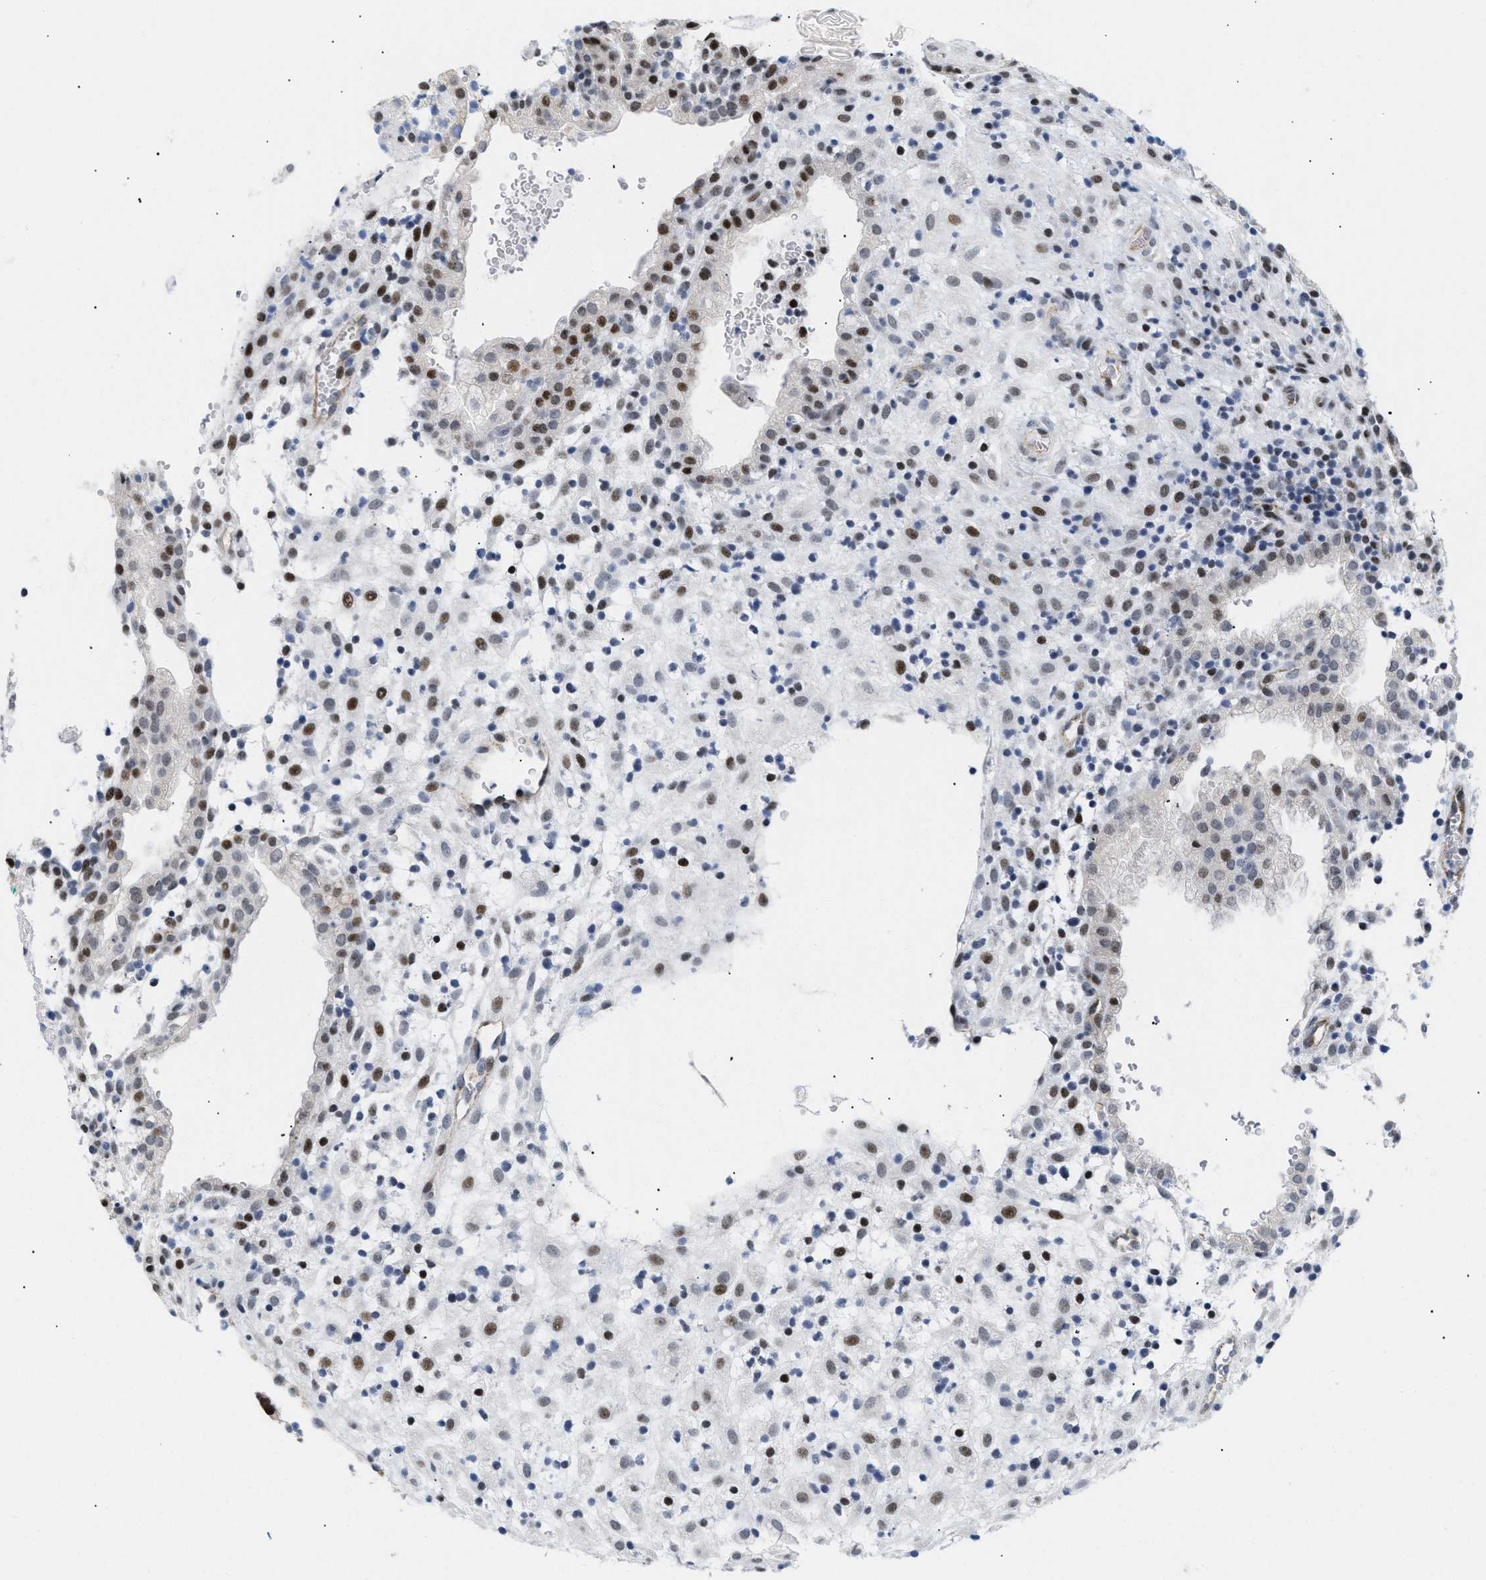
{"staining": {"intensity": "strong", "quantity": ">75%", "location": "nuclear"}, "tissue": "placenta", "cell_type": "Trophoblastic cells", "image_type": "normal", "snomed": [{"axis": "morphology", "description": "Normal tissue, NOS"}, {"axis": "topography", "description": "Placenta"}], "caption": "Immunohistochemistry (IHC) photomicrograph of unremarkable placenta: human placenta stained using immunohistochemistry (IHC) reveals high levels of strong protein expression localized specifically in the nuclear of trophoblastic cells, appearing as a nuclear brown color.", "gene": "PPARD", "patient": {"sex": "female", "age": 18}}